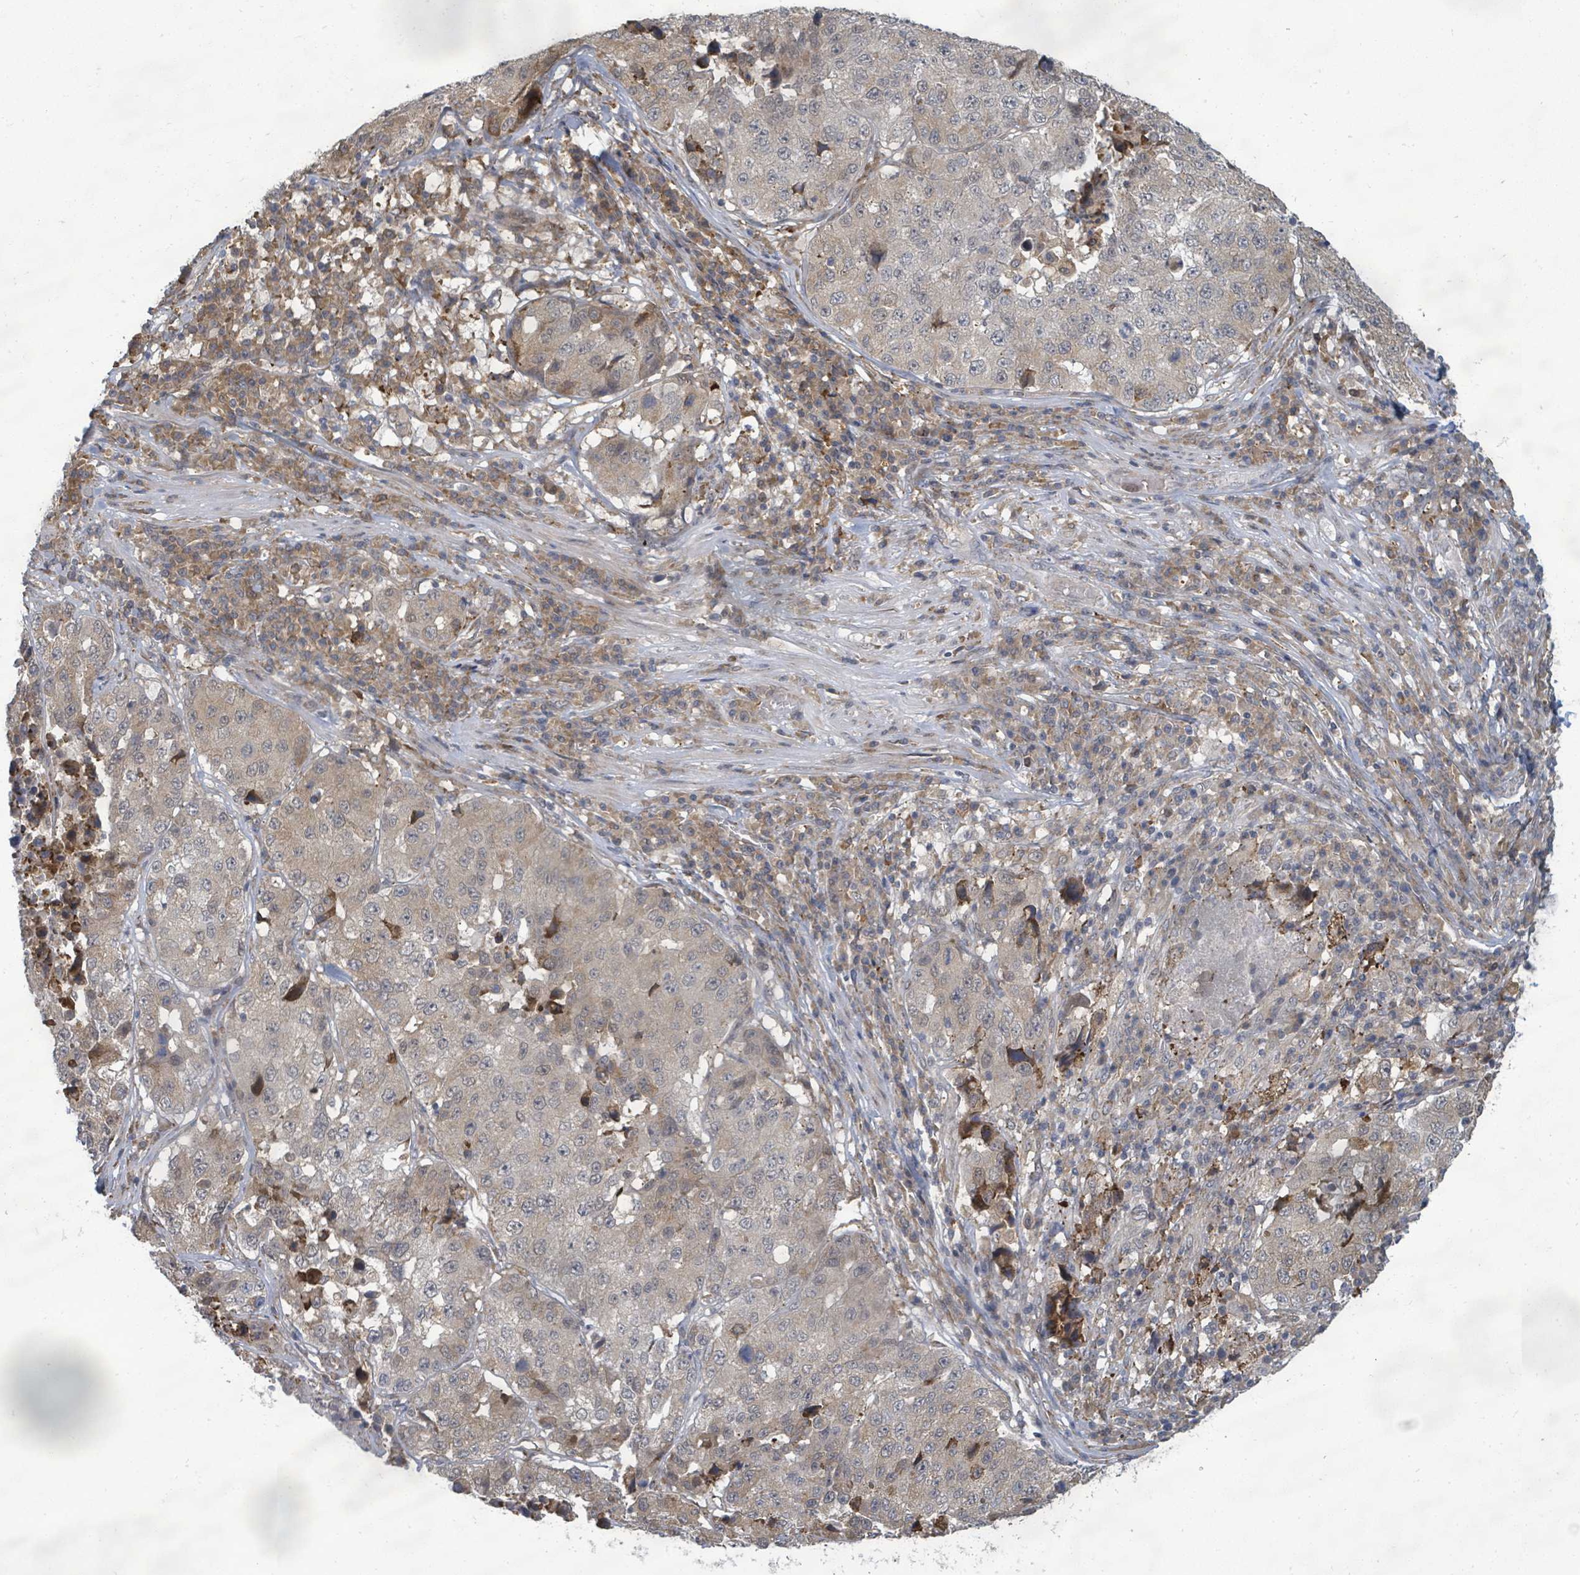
{"staining": {"intensity": "weak", "quantity": "<25%", "location": "cytoplasmic/membranous"}, "tissue": "stomach cancer", "cell_type": "Tumor cells", "image_type": "cancer", "snomed": [{"axis": "morphology", "description": "Adenocarcinoma, NOS"}, {"axis": "topography", "description": "Stomach"}], "caption": "A photomicrograph of stomach adenocarcinoma stained for a protein demonstrates no brown staining in tumor cells. (Brightfield microscopy of DAB (3,3'-diaminobenzidine) immunohistochemistry at high magnification).", "gene": "SHROOM2", "patient": {"sex": "male", "age": 71}}